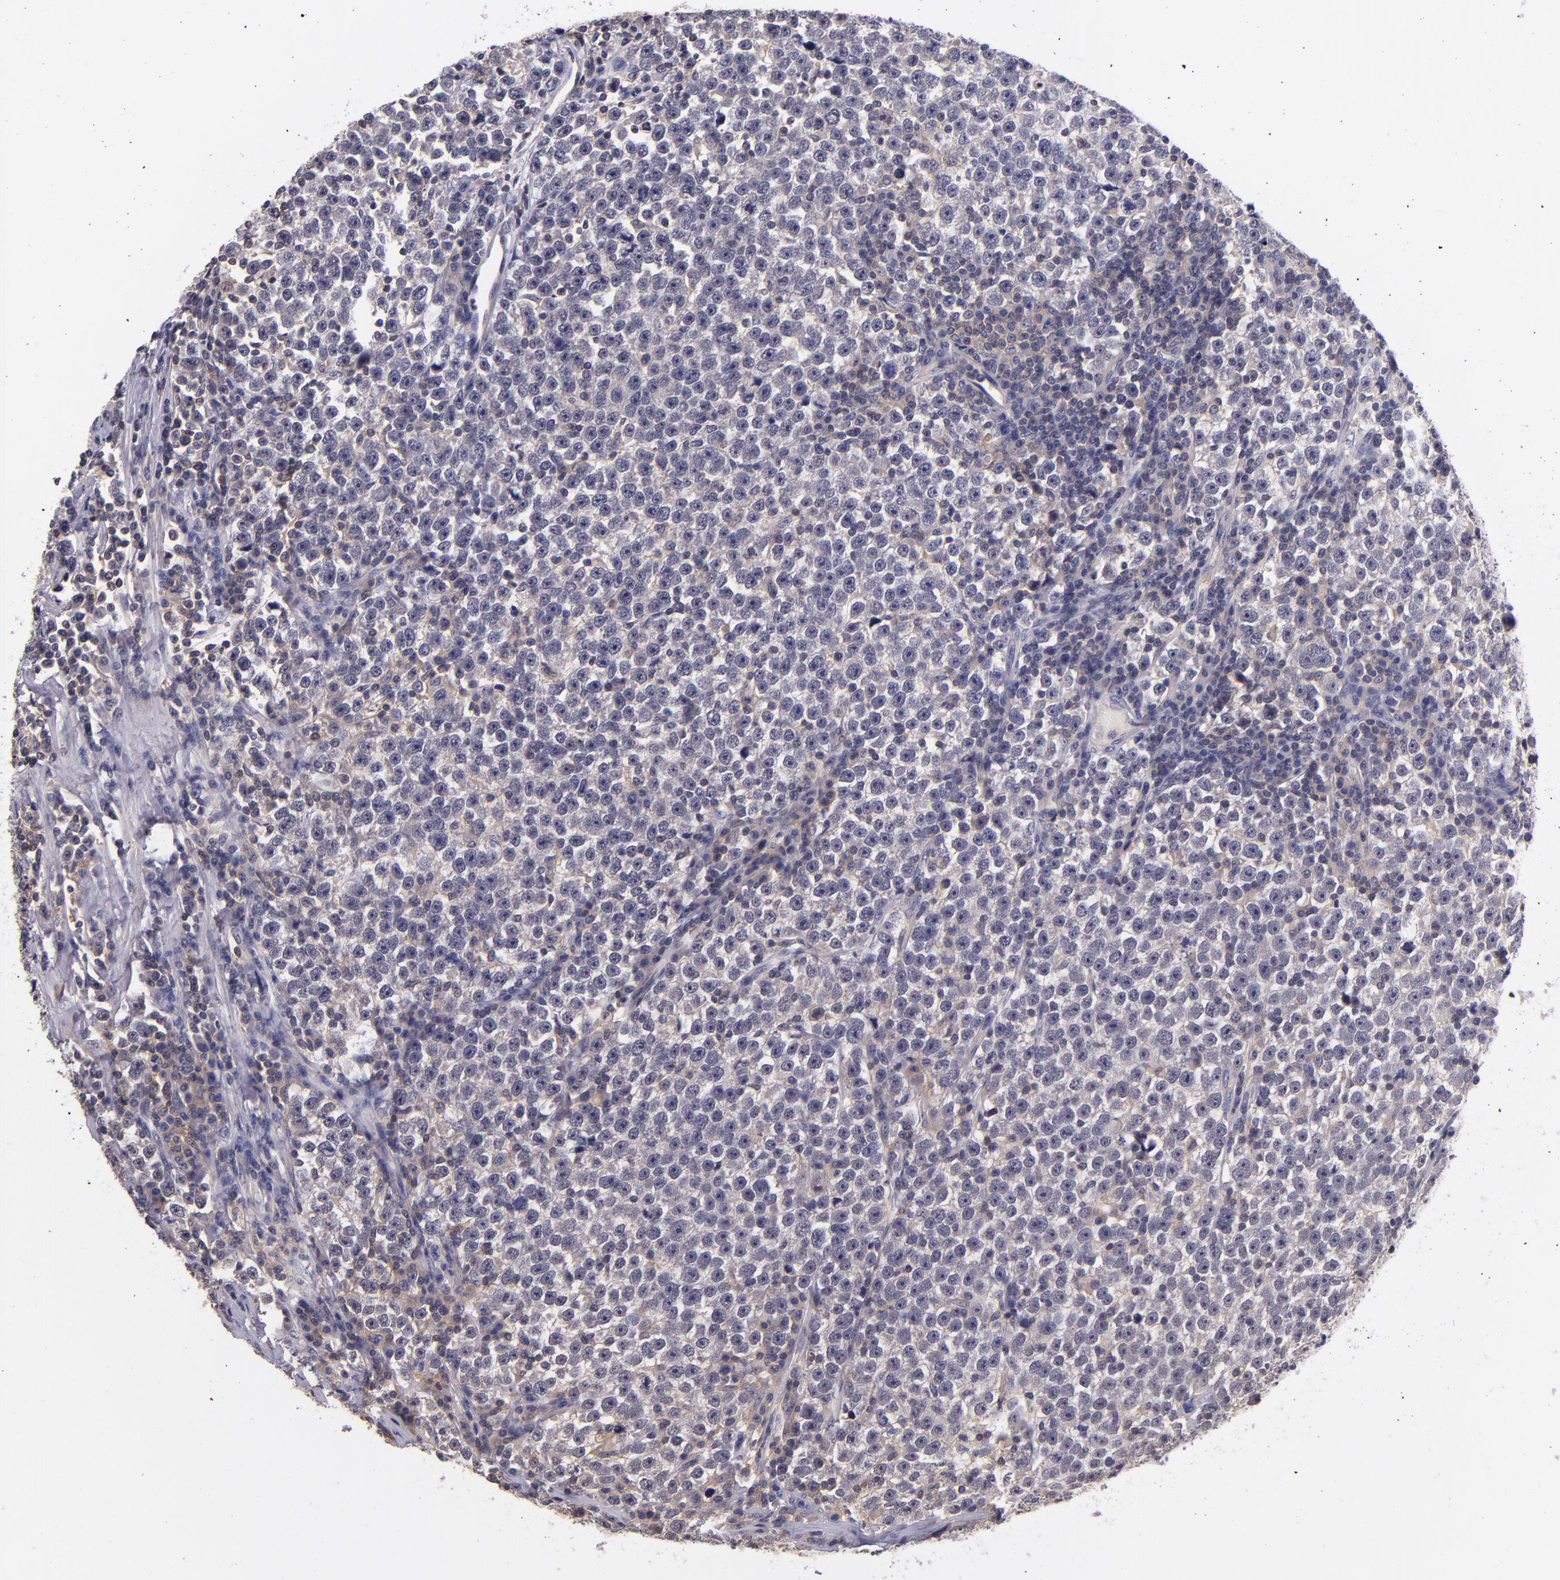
{"staining": {"intensity": "weak", "quantity": "<25%", "location": "cytoplasmic/membranous"}, "tissue": "testis cancer", "cell_type": "Tumor cells", "image_type": "cancer", "snomed": [{"axis": "morphology", "description": "Seminoma, NOS"}, {"axis": "topography", "description": "Testis"}], "caption": "A photomicrograph of testis cancer (seminoma) stained for a protein reveals no brown staining in tumor cells. (DAB (3,3'-diaminobenzidine) immunohistochemistry (IHC), high magnification).", "gene": "RBP4", "patient": {"sex": "male", "age": 43}}